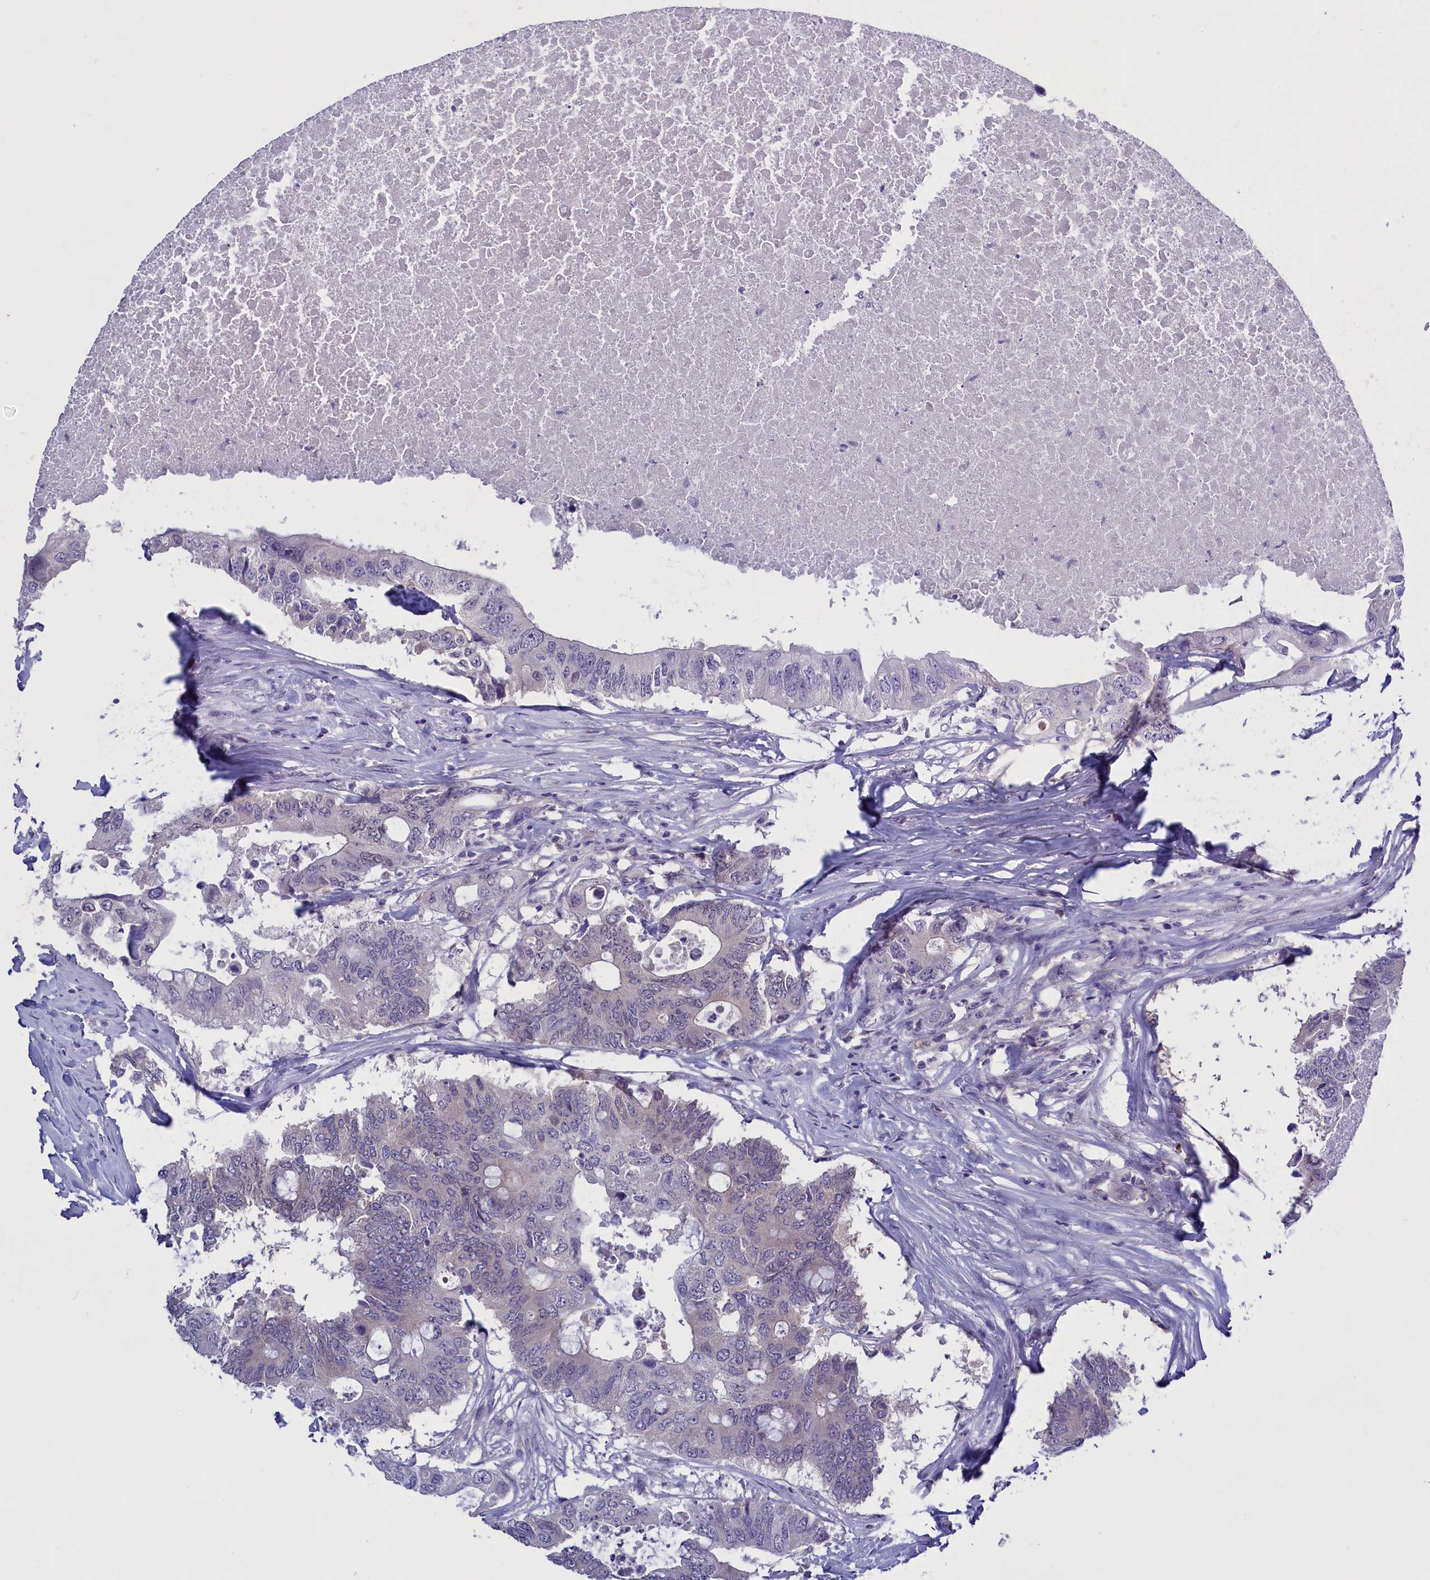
{"staining": {"intensity": "negative", "quantity": "none", "location": "none"}, "tissue": "colorectal cancer", "cell_type": "Tumor cells", "image_type": "cancer", "snomed": [{"axis": "morphology", "description": "Adenocarcinoma, NOS"}, {"axis": "topography", "description": "Colon"}], "caption": "DAB immunohistochemical staining of human colorectal cancer shows no significant expression in tumor cells. (DAB (3,3'-diaminobenzidine) IHC with hematoxylin counter stain).", "gene": "ENPP6", "patient": {"sex": "male", "age": 71}}